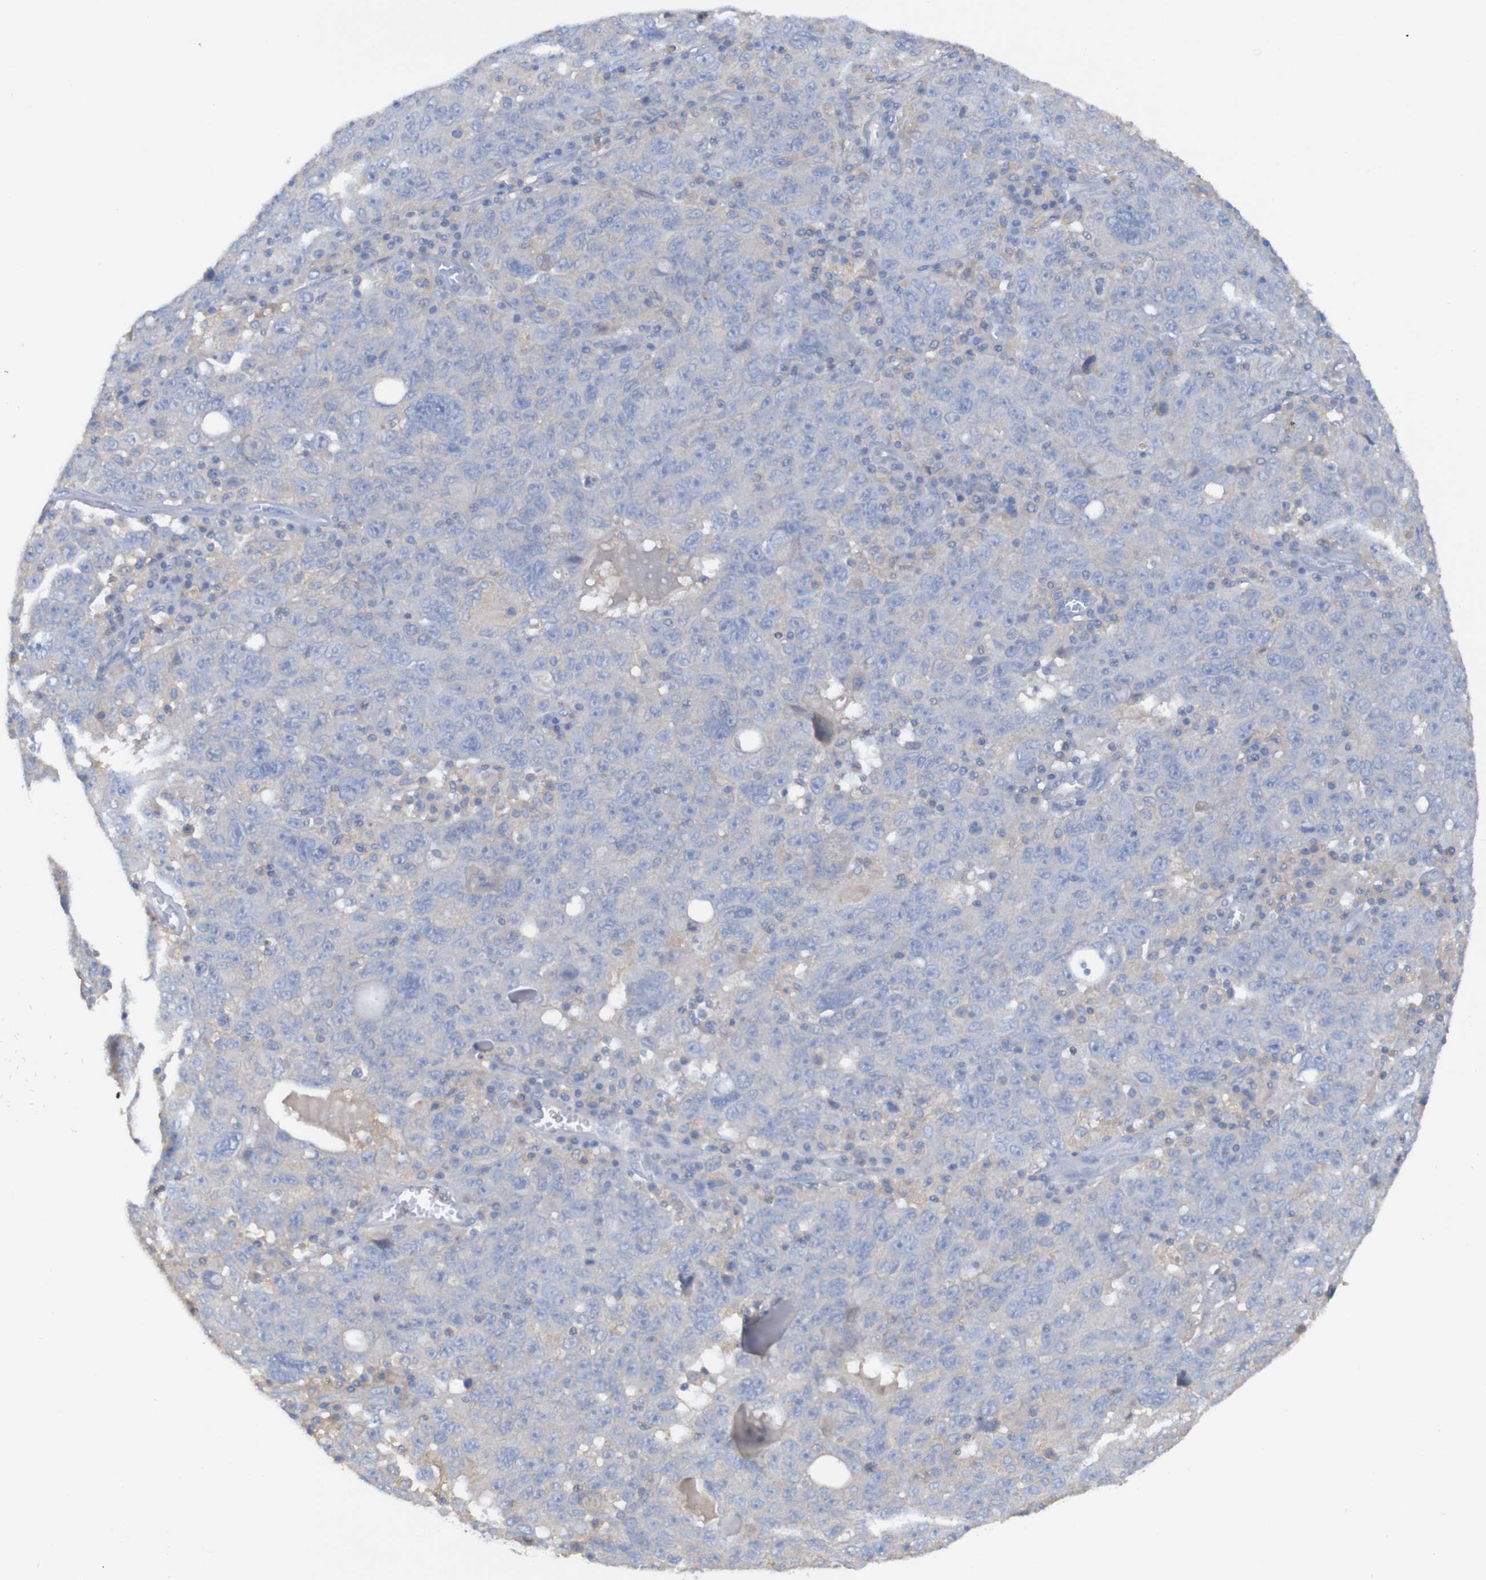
{"staining": {"intensity": "negative", "quantity": "none", "location": "none"}, "tissue": "ovarian cancer", "cell_type": "Tumor cells", "image_type": "cancer", "snomed": [{"axis": "morphology", "description": "Carcinoma, endometroid"}, {"axis": "topography", "description": "Ovary"}], "caption": "An immunohistochemistry histopathology image of endometroid carcinoma (ovarian) is shown. There is no staining in tumor cells of endometroid carcinoma (ovarian).", "gene": "ARHGEF16", "patient": {"sex": "female", "age": 62}}